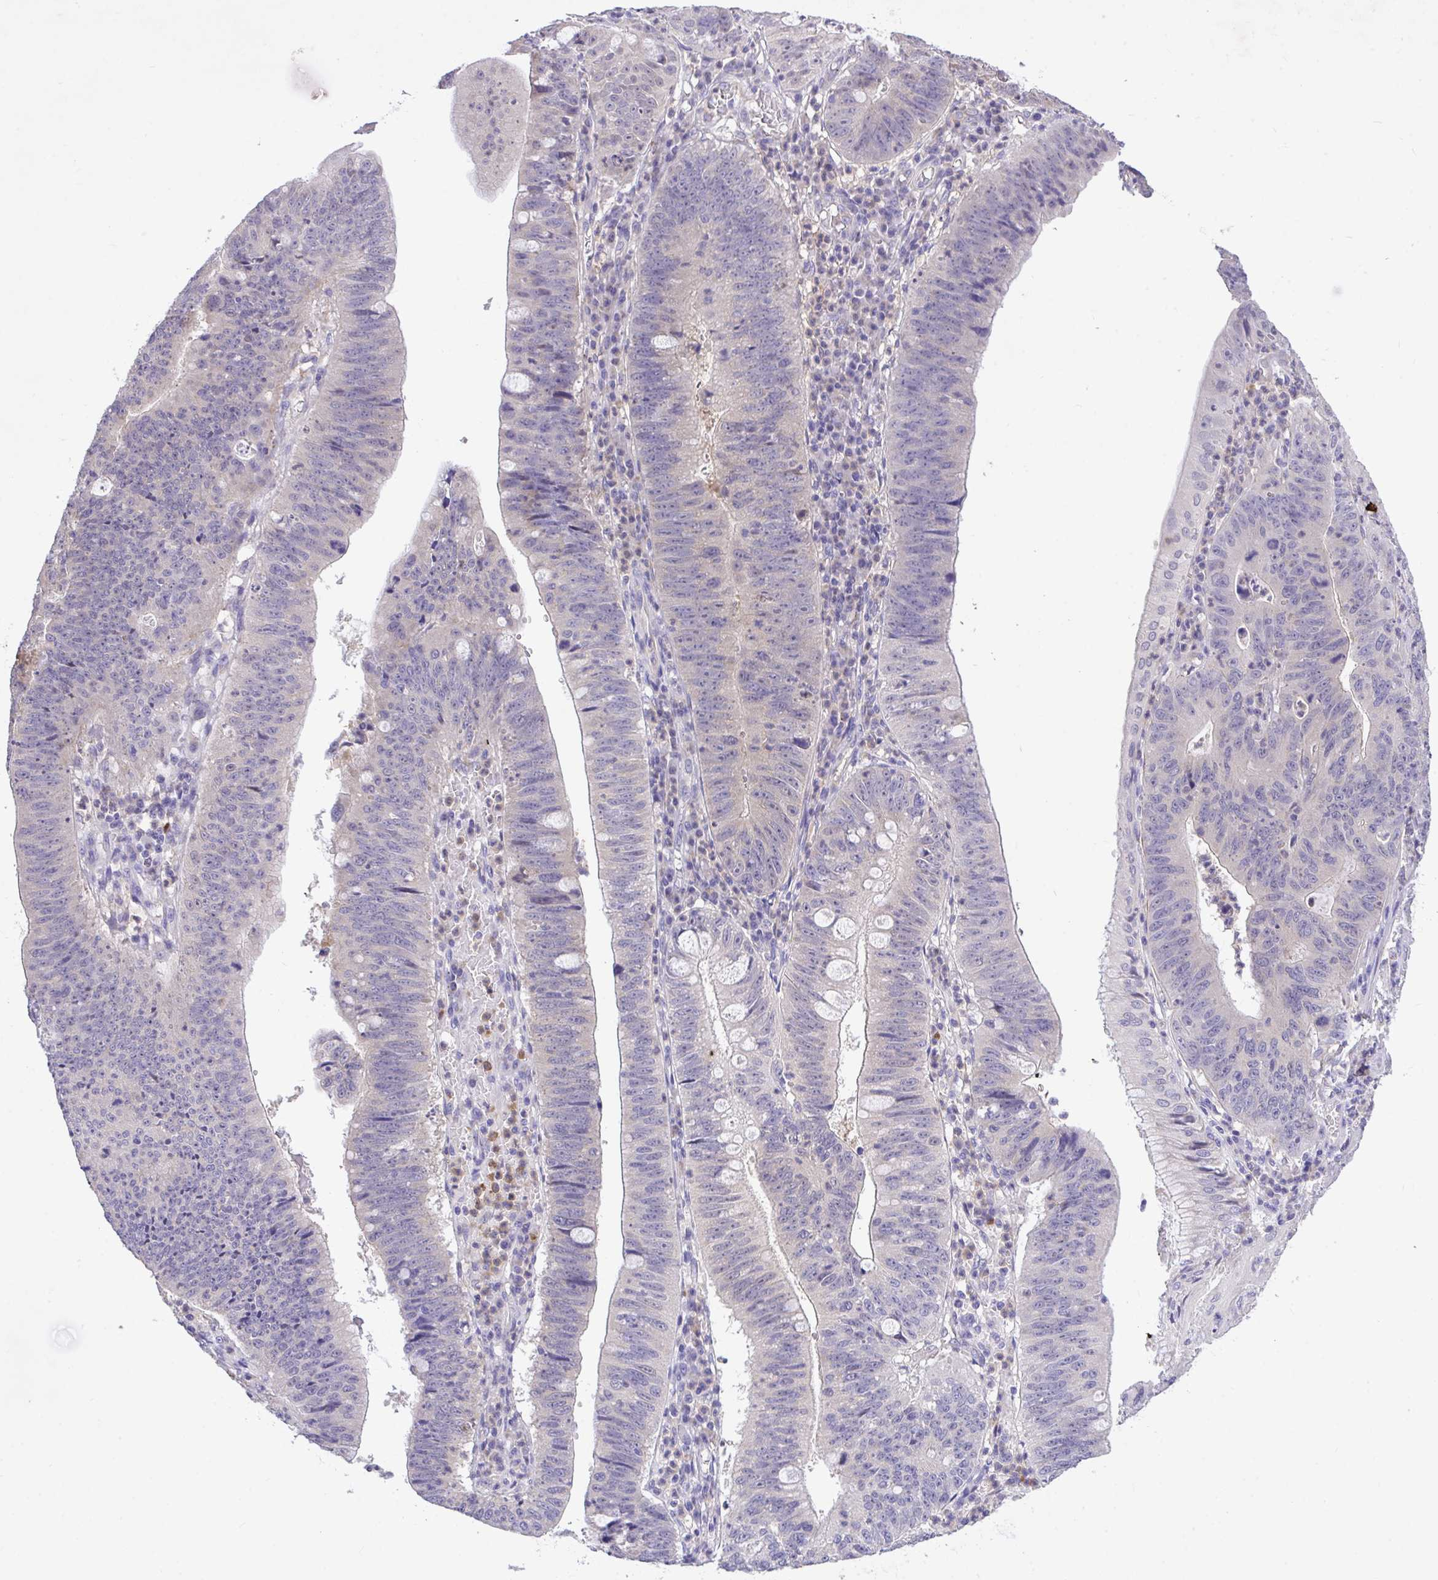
{"staining": {"intensity": "negative", "quantity": "none", "location": "none"}, "tissue": "stomach cancer", "cell_type": "Tumor cells", "image_type": "cancer", "snomed": [{"axis": "morphology", "description": "Adenocarcinoma, NOS"}, {"axis": "topography", "description": "Stomach"}], "caption": "This micrograph is of stomach cancer stained with IHC to label a protein in brown with the nuclei are counter-stained blue. There is no positivity in tumor cells.", "gene": "MPC2", "patient": {"sex": "male", "age": 59}}